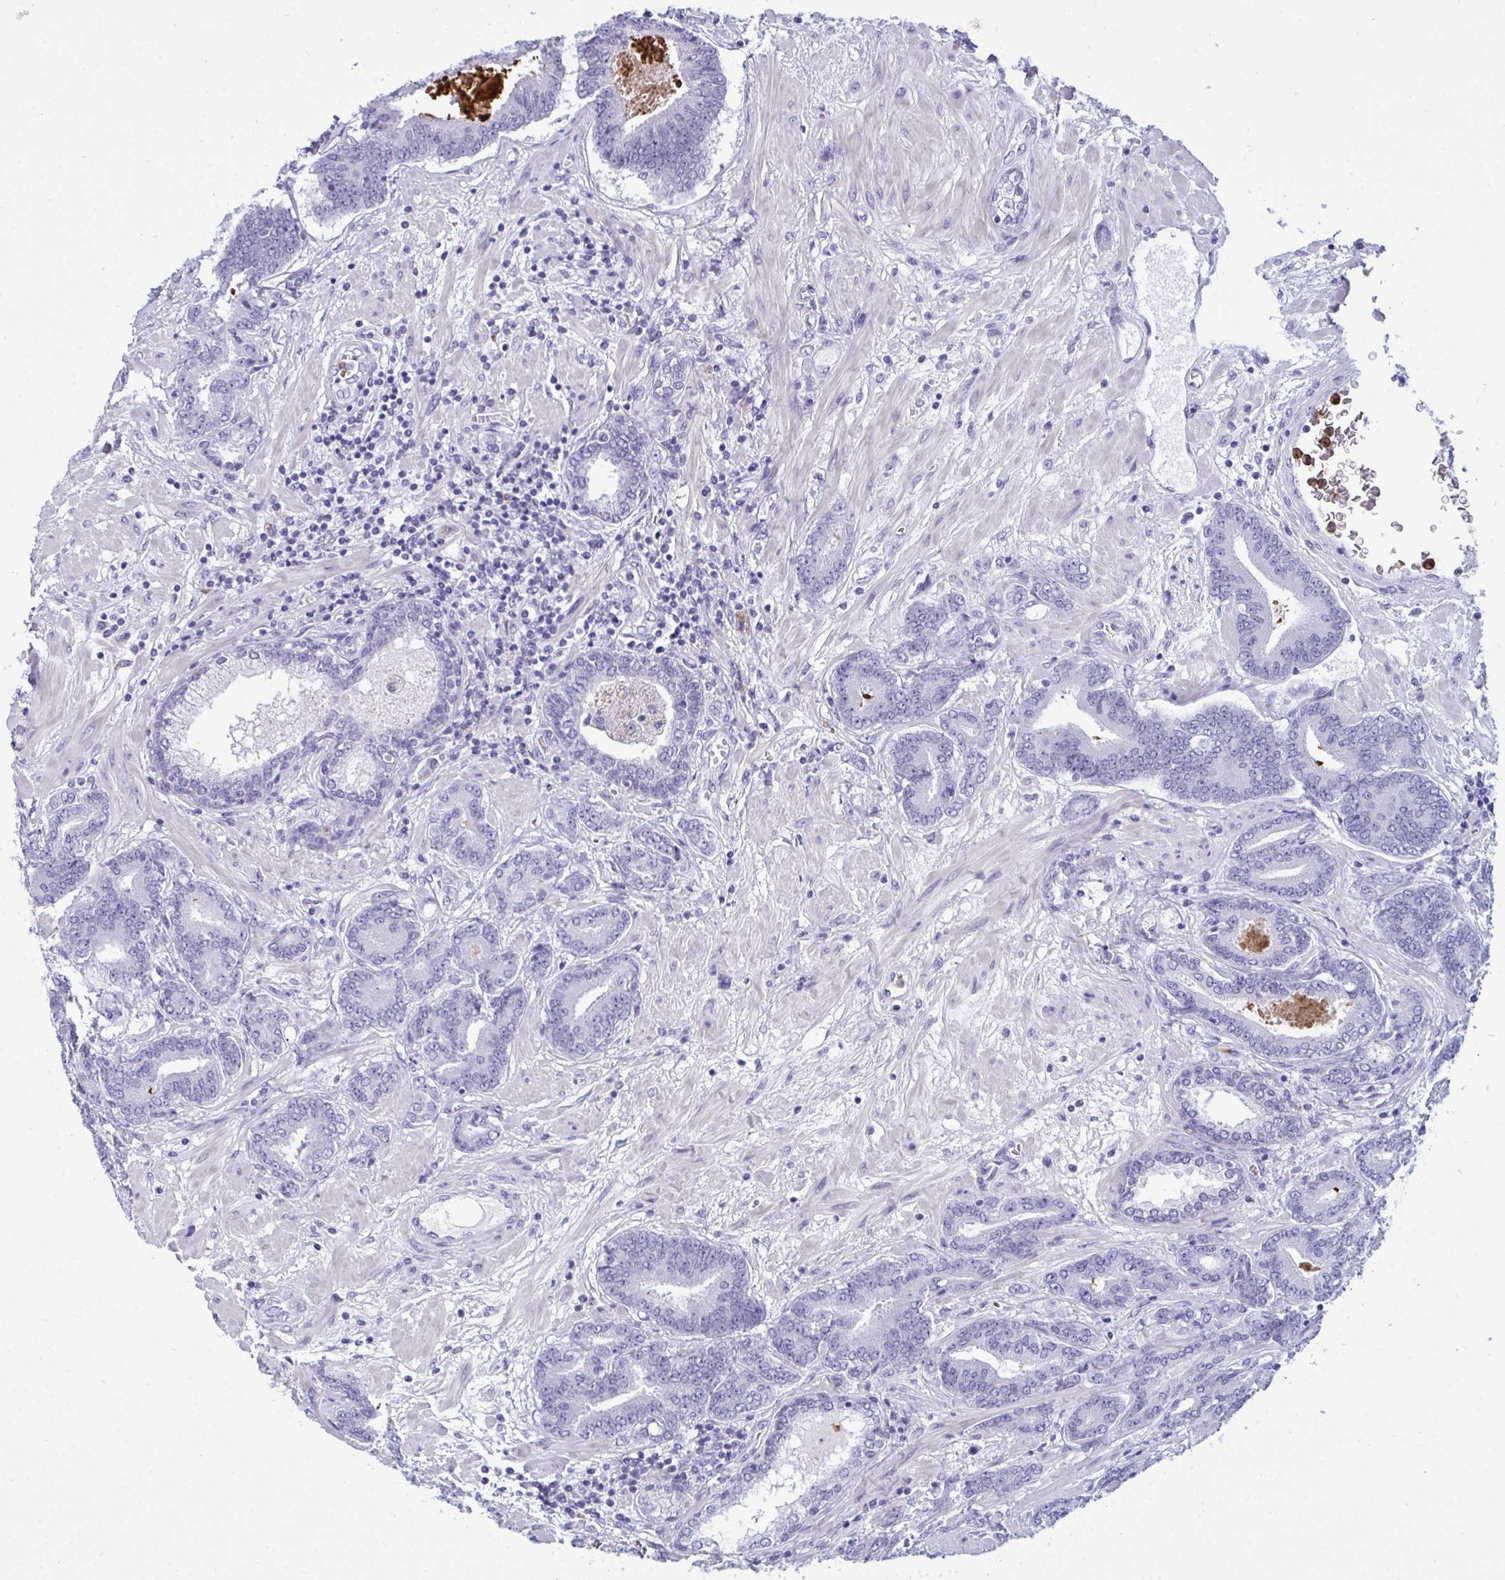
{"staining": {"intensity": "negative", "quantity": "none", "location": "none"}, "tissue": "prostate cancer", "cell_type": "Tumor cells", "image_type": "cancer", "snomed": [{"axis": "morphology", "description": "Adenocarcinoma, High grade"}, {"axis": "topography", "description": "Prostate"}], "caption": "Human prostate high-grade adenocarcinoma stained for a protein using immunohistochemistry (IHC) reveals no staining in tumor cells.", "gene": "ARHGAP42", "patient": {"sex": "male", "age": 62}}